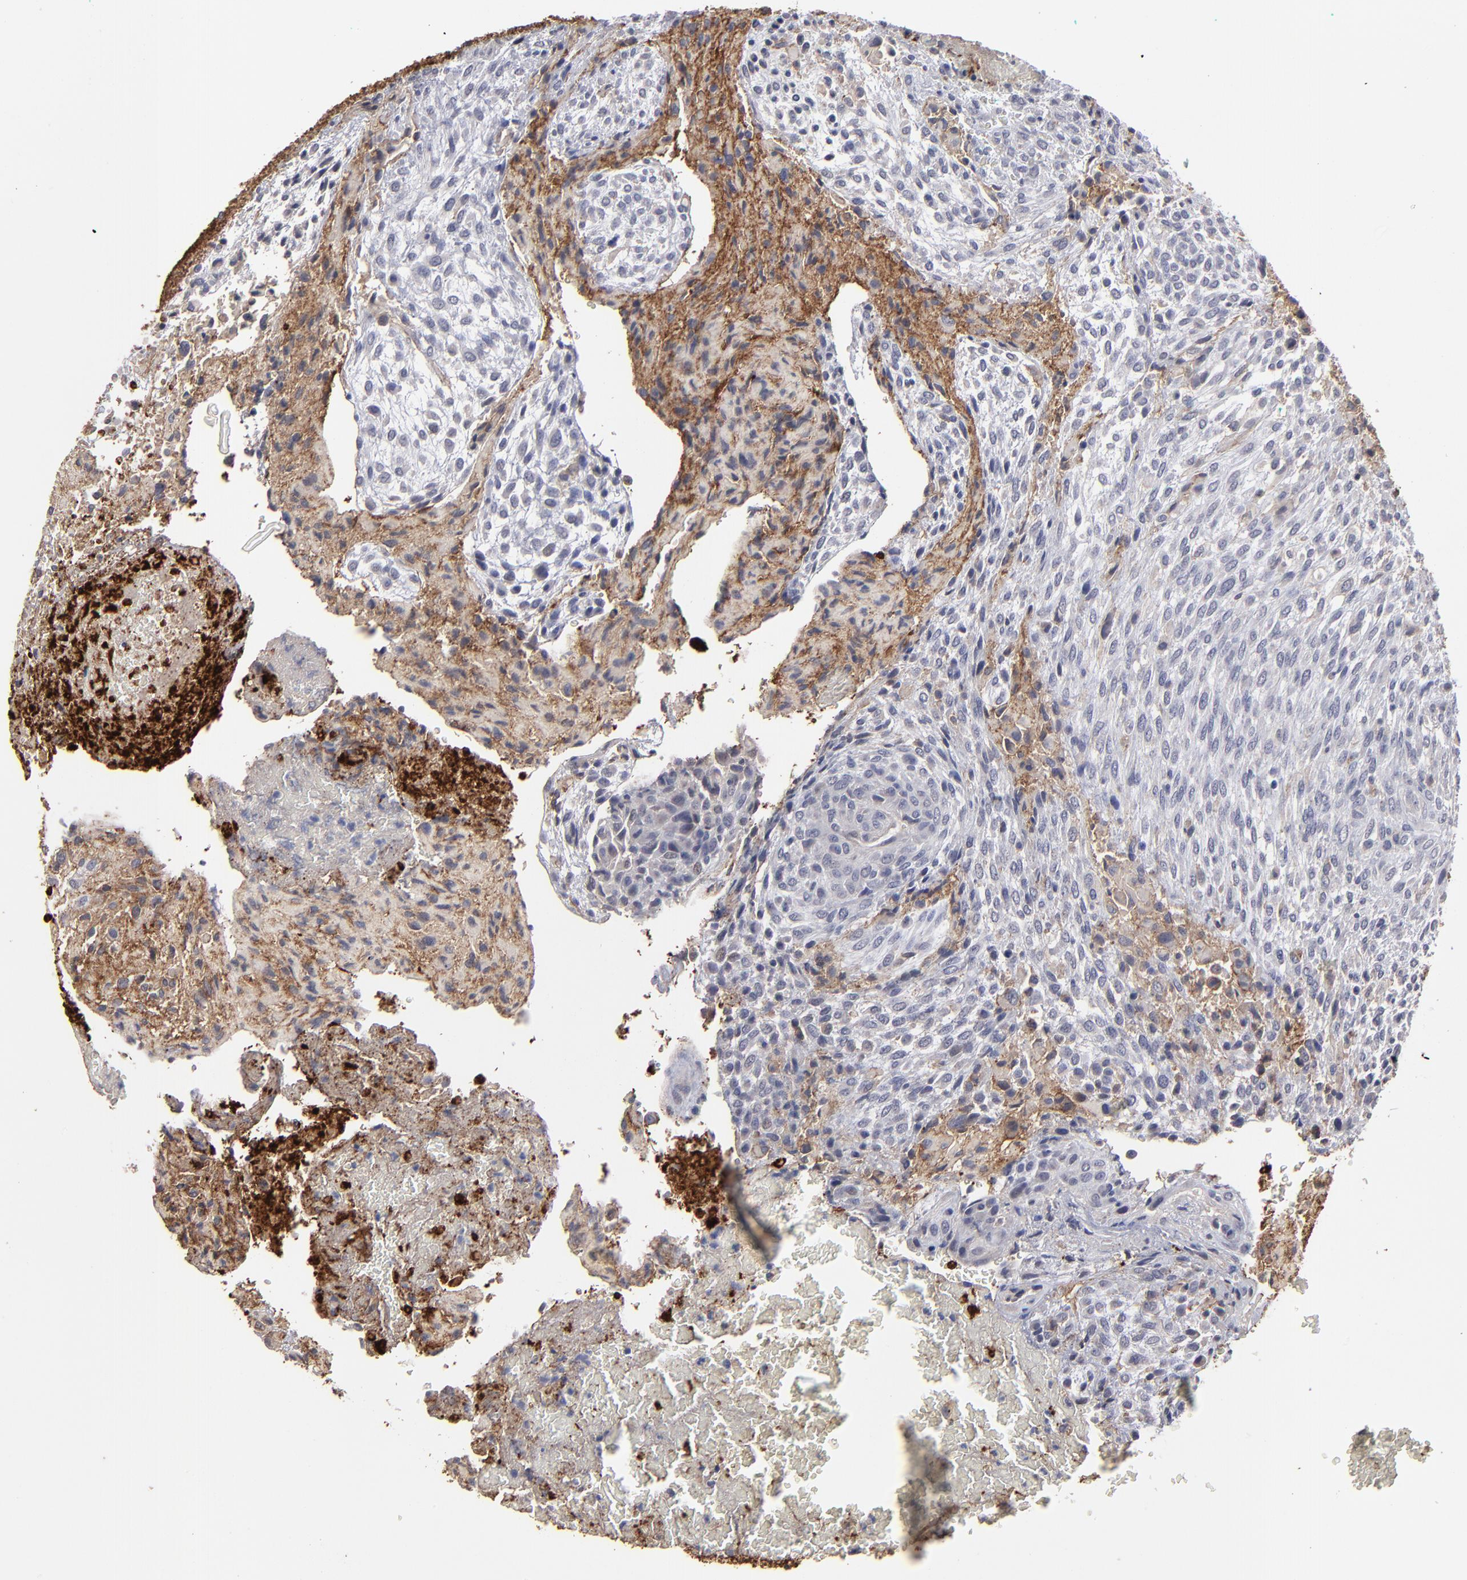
{"staining": {"intensity": "moderate", "quantity": "<25%", "location": "cytoplasmic/membranous"}, "tissue": "glioma", "cell_type": "Tumor cells", "image_type": "cancer", "snomed": [{"axis": "morphology", "description": "Glioma, malignant, High grade"}, {"axis": "topography", "description": "Cerebral cortex"}], "caption": "Glioma tissue reveals moderate cytoplasmic/membranous staining in about <25% of tumor cells, visualized by immunohistochemistry. (Brightfield microscopy of DAB IHC at high magnification).", "gene": "GPM6B", "patient": {"sex": "female", "age": 55}}